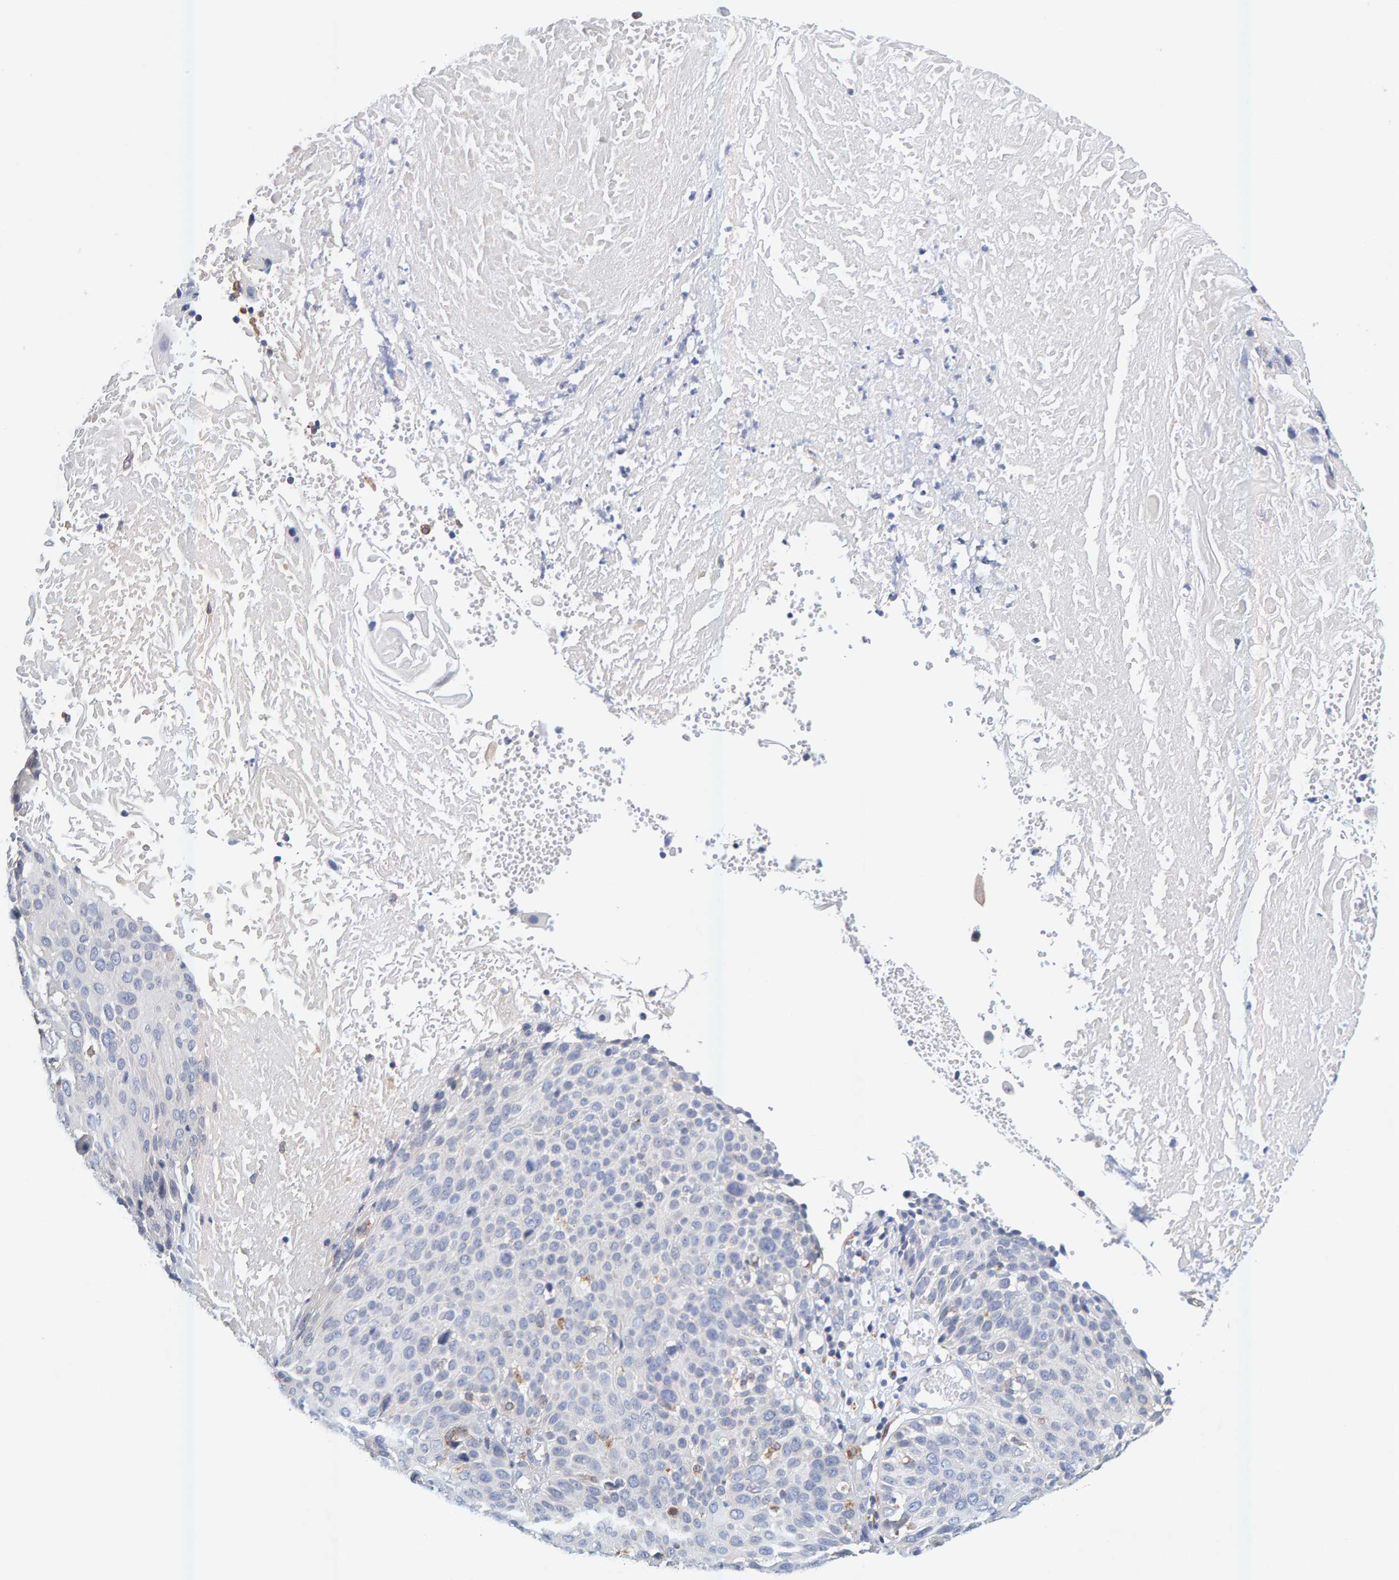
{"staining": {"intensity": "negative", "quantity": "none", "location": "none"}, "tissue": "cervical cancer", "cell_type": "Tumor cells", "image_type": "cancer", "snomed": [{"axis": "morphology", "description": "Squamous cell carcinoma, NOS"}, {"axis": "topography", "description": "Cervix"}], "caption": "This is an immunohistochemistry micrograph of human cervical cancer. There is no positivity in tumor cells.", "gene": "SGPL1", "patient": {"sex": "female", "age": 74}}